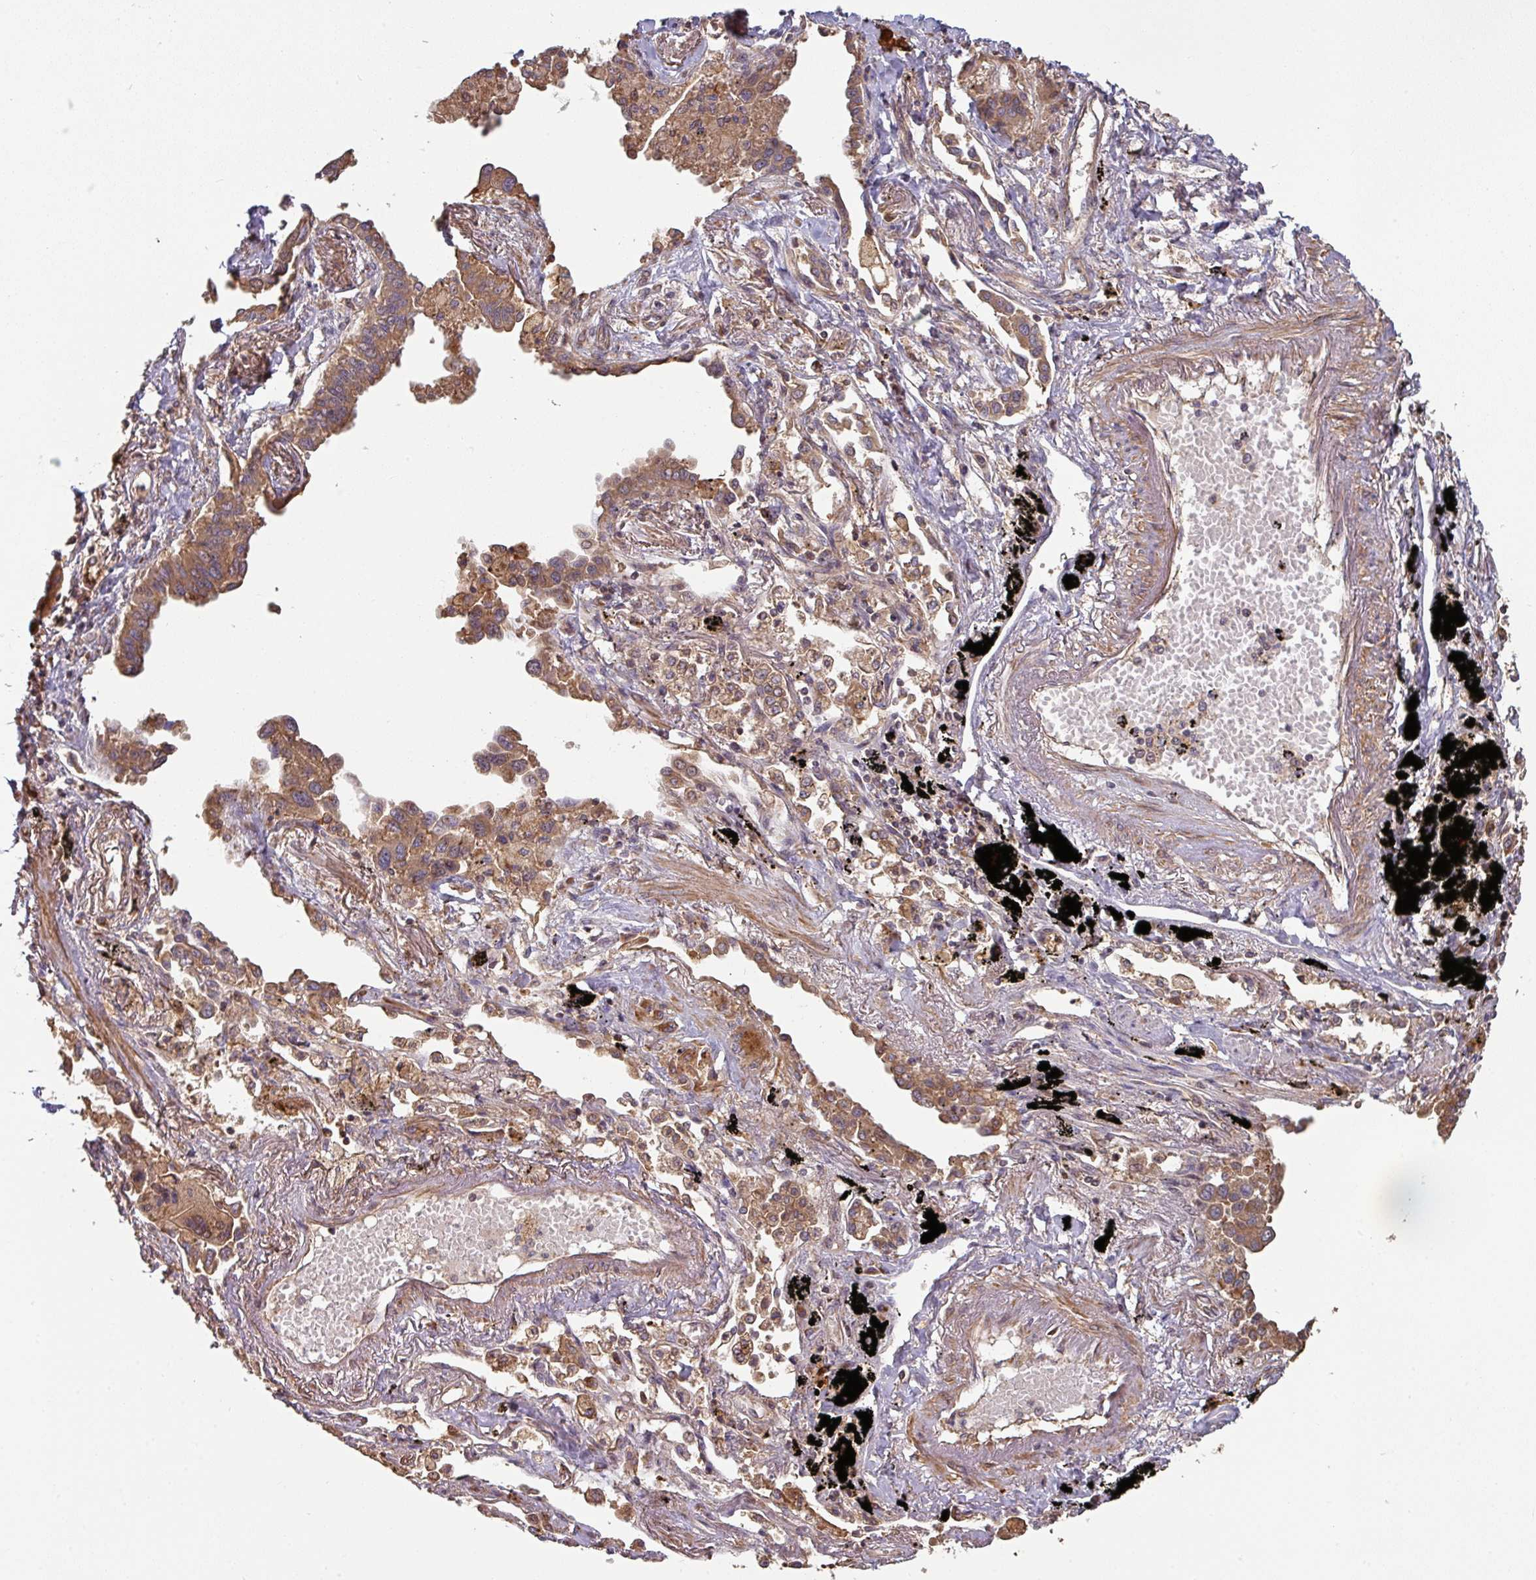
{"staining": {"intensity": "moderate", "quantity": ">75%", "location": "cytoplasmic/membranous"}, "tissue": "lung cancer", "cell_type": "Tumor cells", "image_type": "cancer", "snomed": [{"axis": "morphology", "description": "Adenocarcinoma, NOS"}, {"axis": "topography", "description": "Lung"}], "caption": "Immunohistochemistry (IHC) photomicrograph of neoplastic tissue: lung cancer stained using immunohistochemistry demonstrates medium levels of moderate protein expression localized specifically in the cytoplasmic/membranous of tumor cells, appearing as a cytoplasmic/membranous brown color.", "gene": "SIK1", "patient": {"sex": "male", "age": 67}}